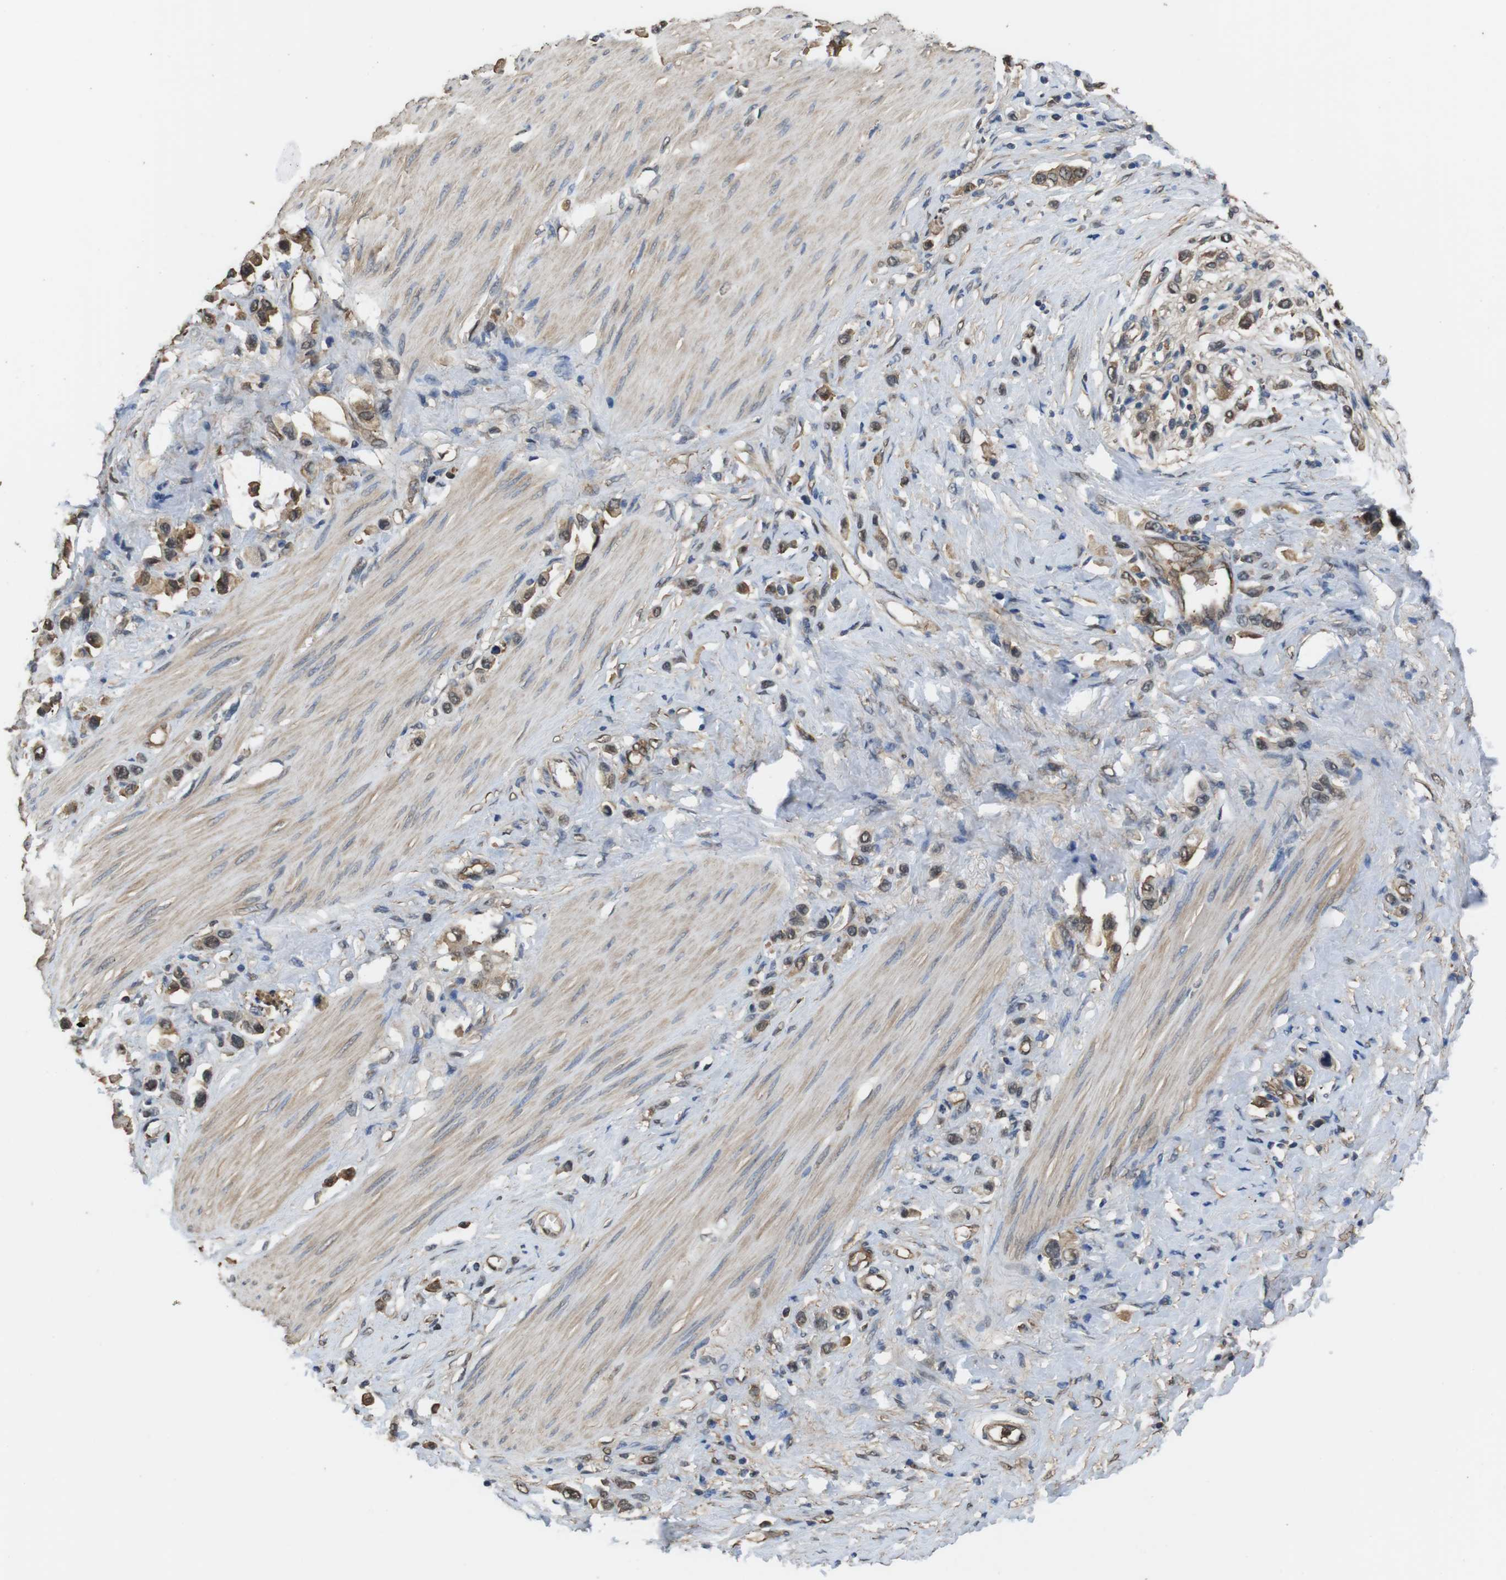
{"staining": {"intensity": "moderate", "quantity": ">75%", "location": "cytoplasmic/membranous,nuclear"}, "tissue": "stomach cancer", "cell_type": "Tumor cells", "image_type": "cancer", "snomed": [{"axis": "morphology", "description": "Adenocarcinoma, NOS"}, {"axis": "topography", "description": "Stomach"}], "caption": "Stomach cancer tissue demonstrates moderate cytoplasmic/membranous and nuclear positivity in about >75% of tumor cells", "gene": "LDHA", "patient": {"sex": "female", "age": 65}}